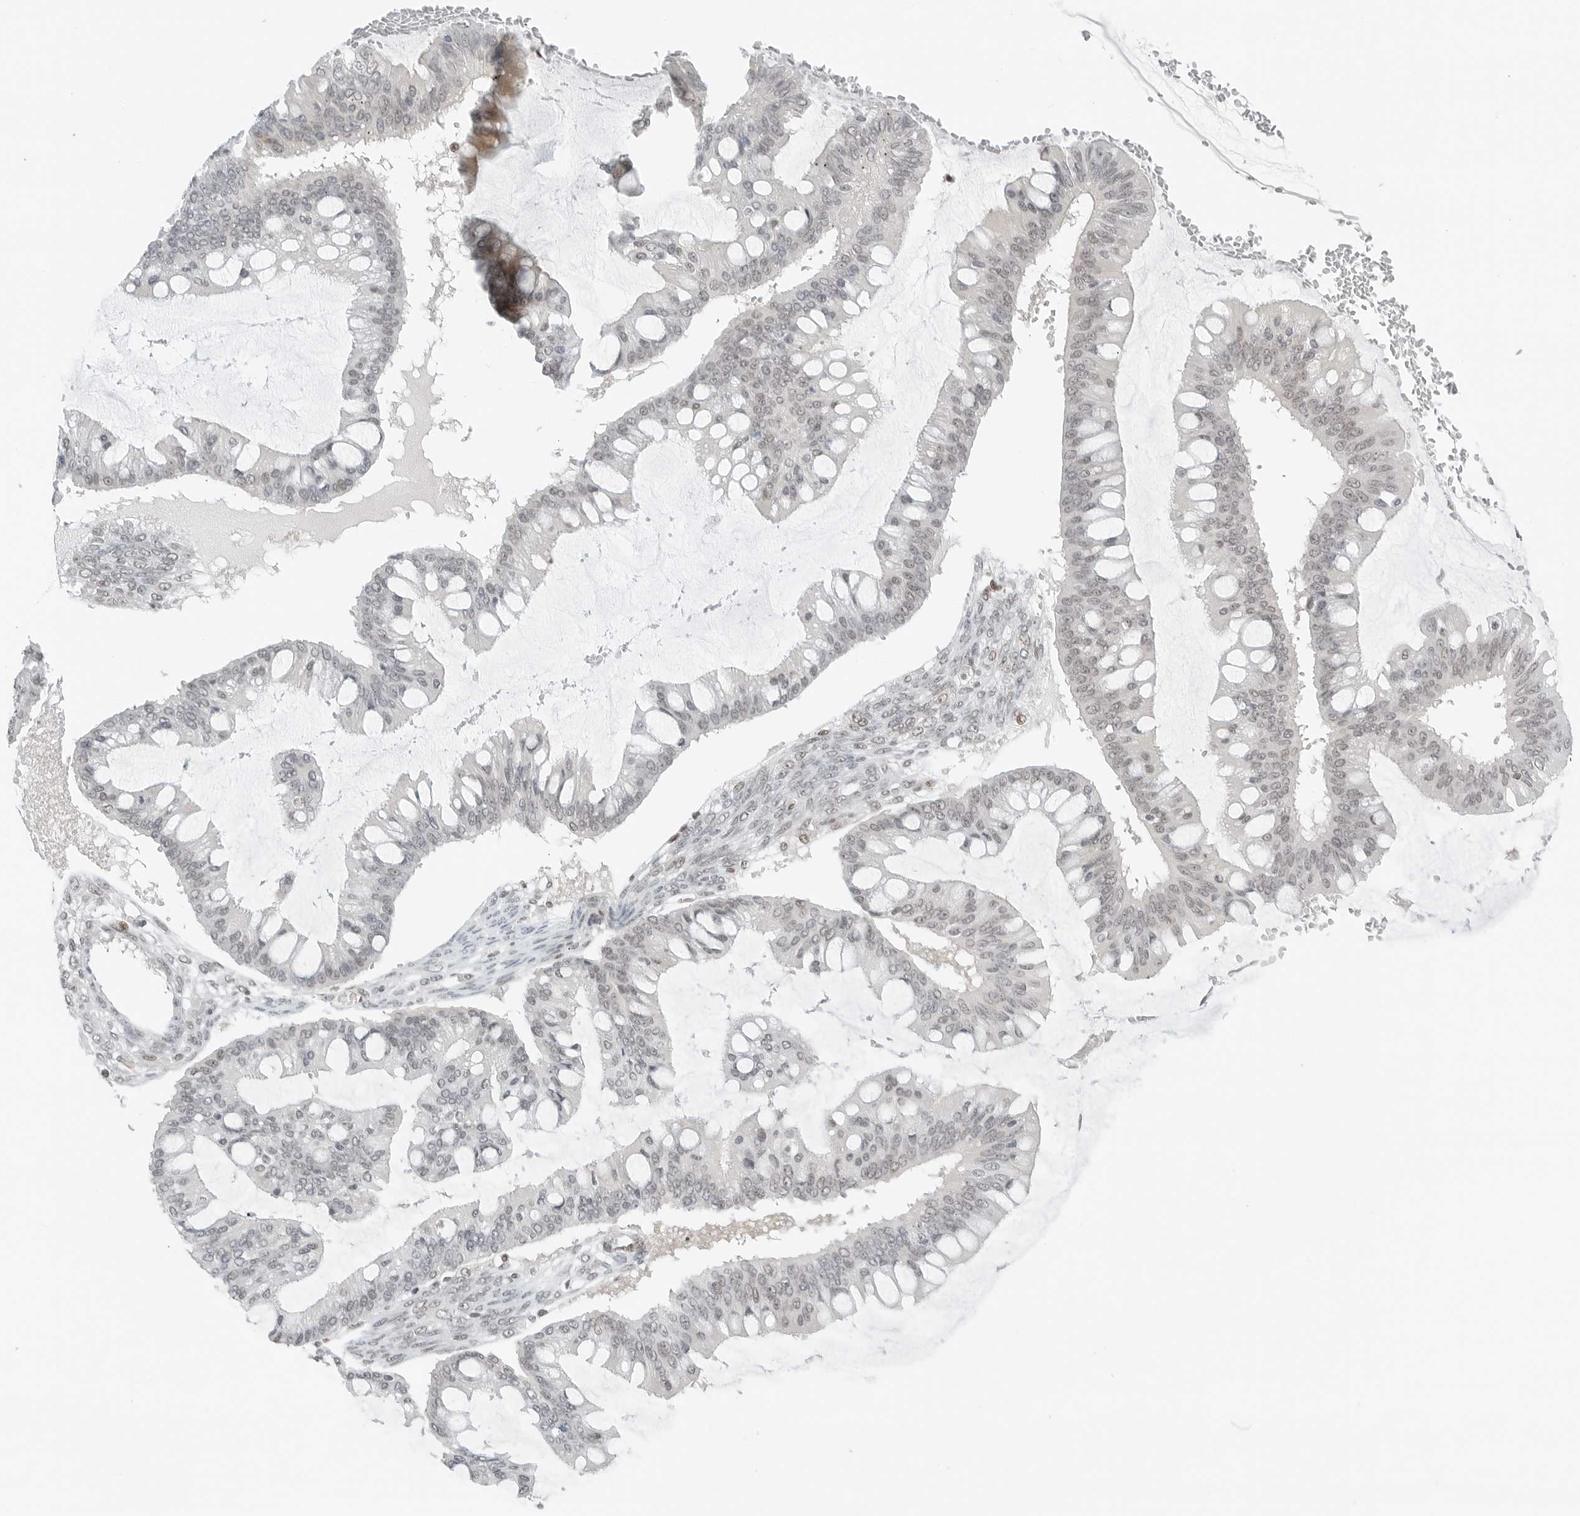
{"staining": {"intensity": "negative", "quantity": "none", "location": "none"}, "tissue": "ovarian cancer", "cell_type": "Tumor cells", "image_type": "cancer", "snomed": [{"axis": "morphology", "description": "Cystadenocarcinoma, mucinous, NOS"}, {"axis": "topography", "description": "Ovary"}], "caption": "Human ovarian mucinous cystadenocarcinoma stained for a protein using IHC exhibits no expression in tumor cells.", "gene": "CRTC2", "patient": {"sex": "female", "age": 73}}